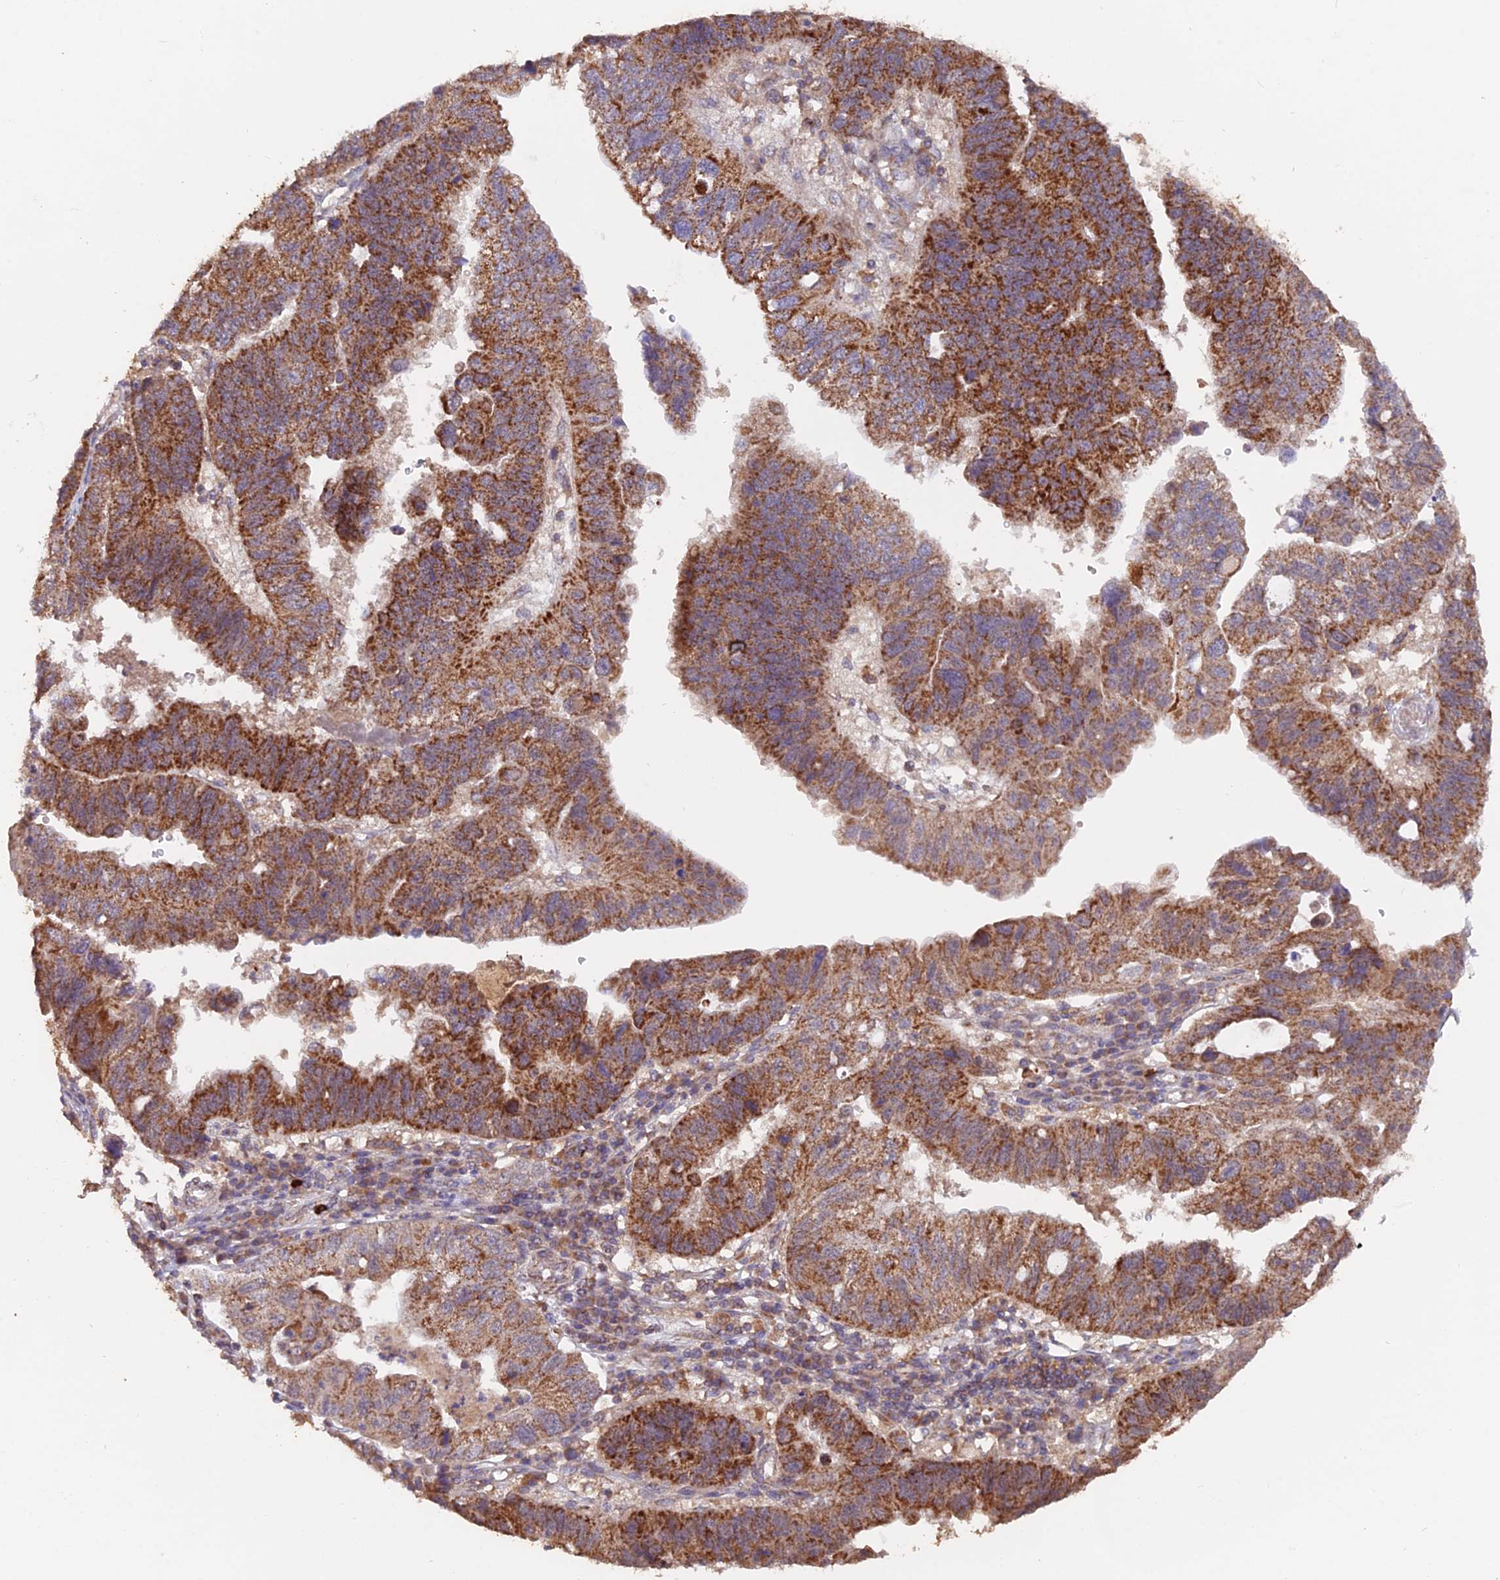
{"staining": {"intensity": "strong", "quantity": "25%-75%", "location": "cytoplasmic/membranous"}, "tissue": "stomach cancer", "cell_type": "Tumor cells", "image_type": "cancer", "snomed": [{"axis": "morphology", "description": "Adenocarcinoma, NOS"}, {"axis": "topography", "description": "Stomach"}], "caption": "Immunohistochemistry of adenocarcinoma (stomach) shows high levels of strong cytoplasmic/membranous staining in about 25%-75% of tumor cells. (DAB IHC with brightfield microscopy, high magnification).", "gene": "IFT22", "patient": {"sex": "male", "age": 59}}